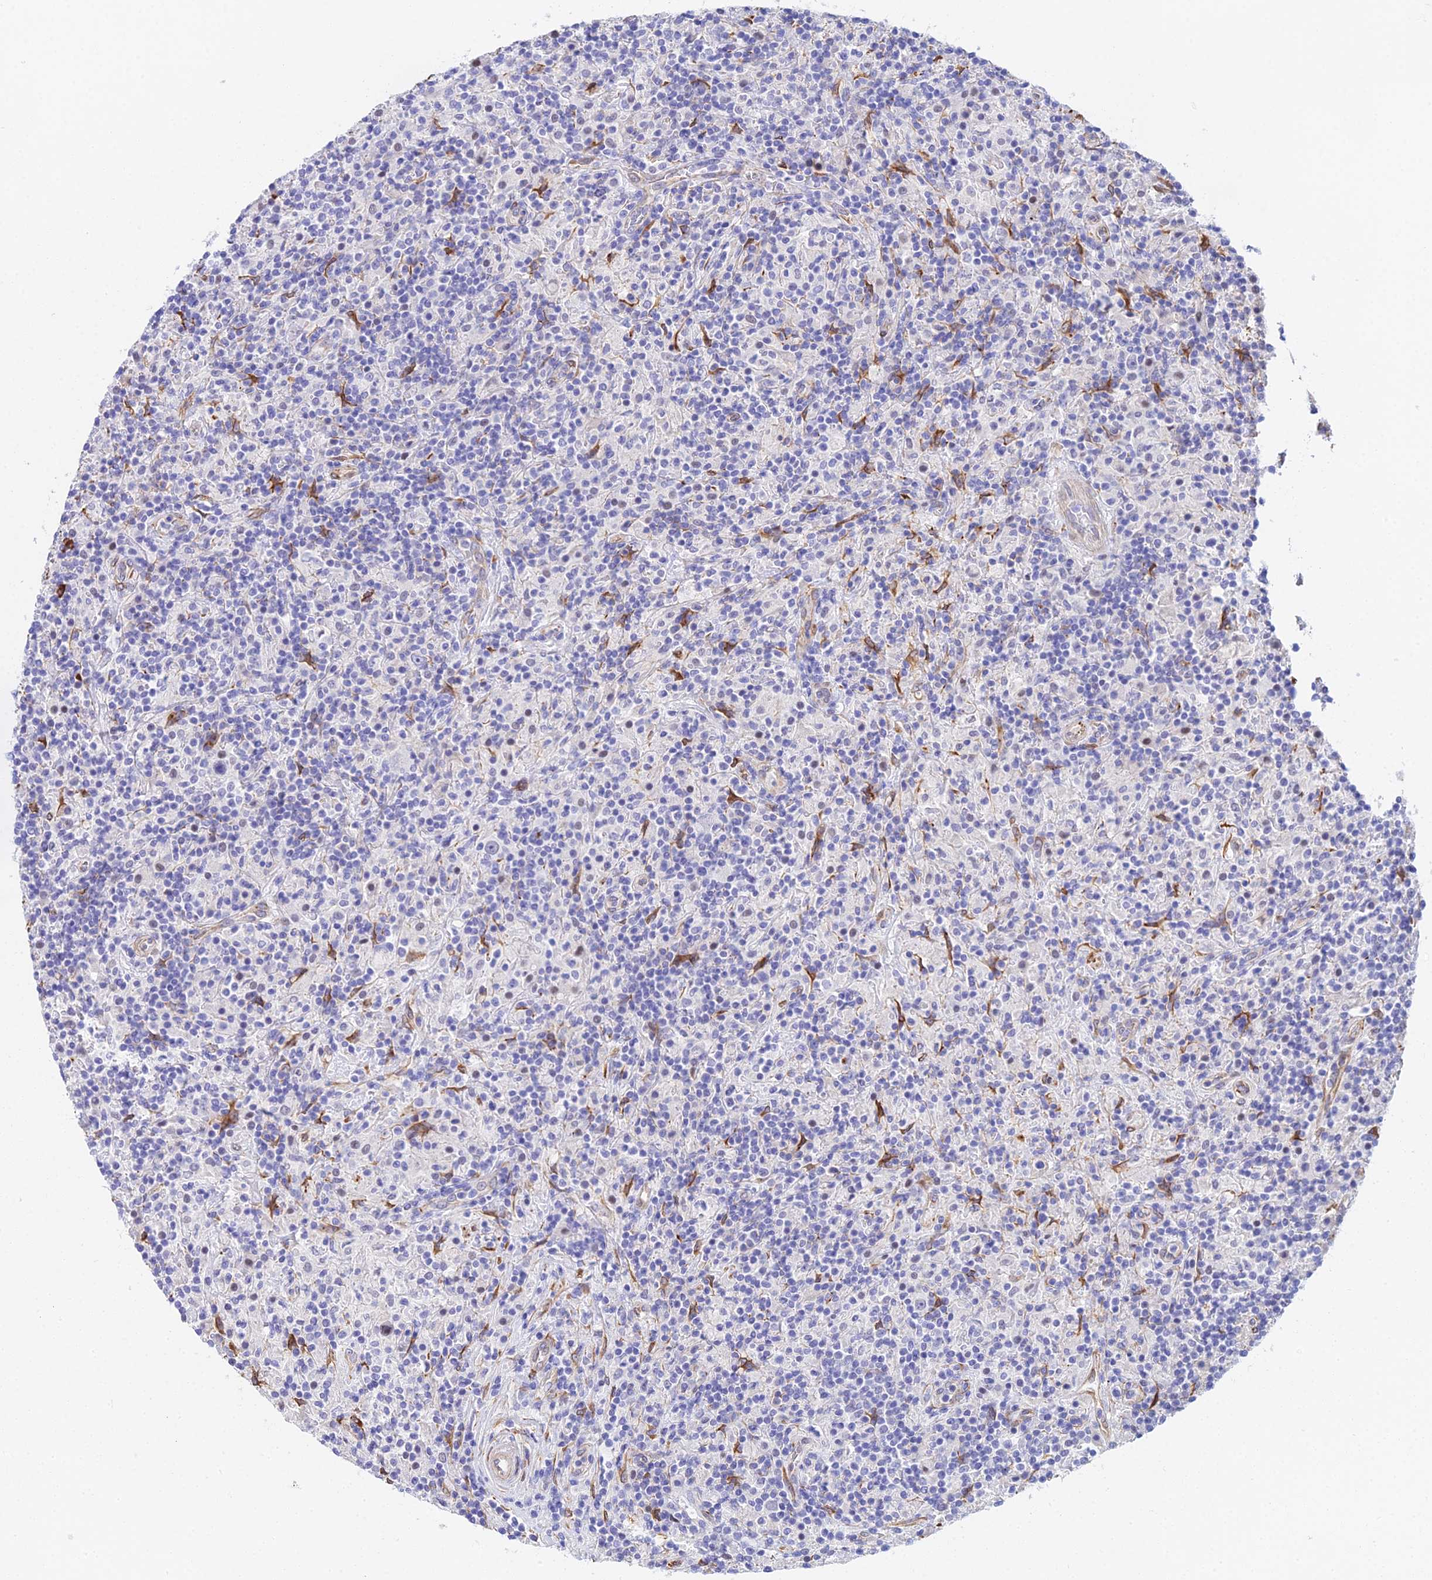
{"staining": {"intensity": "negative", "quantity": "none", "location": "none"}, "tissue": "lymphoma", "cell_type": "Tumor cells", "image_type": "cancer", "snomed": [{"axis": "morphology", "description": "Hodgkin's disease, NOS"}, {"axis": "topography", "description": "Lymph node"}], "caption": "High power microscopy histopathology image of an immunohistochemistry histopathology image of lymphoma, revealing no significant expression in tumor cells.", "gene": "MXRA7", "patient": {"sex": "male", "age": 70}}